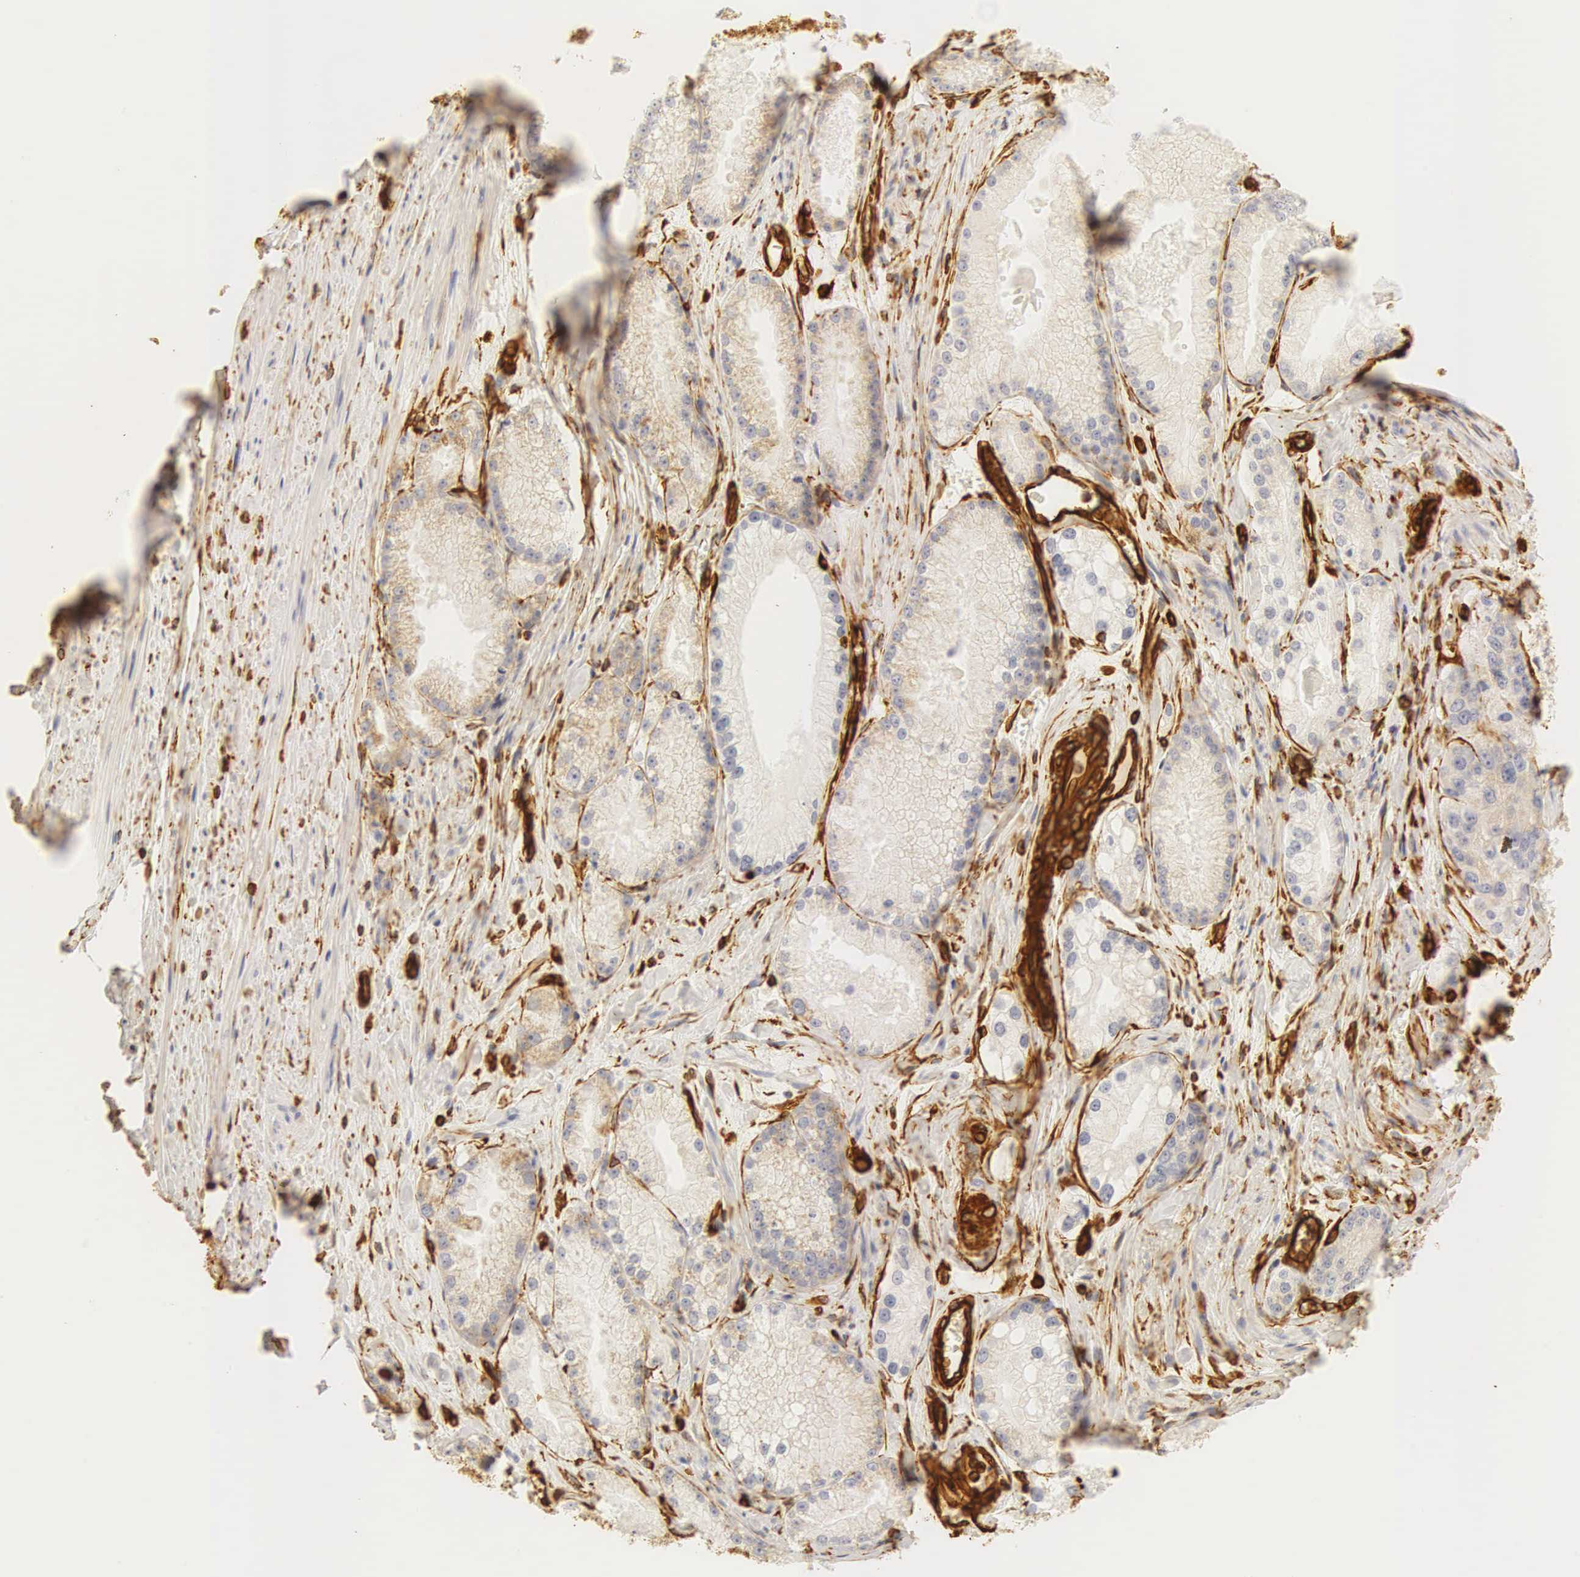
{"staining": {"intensity": "weak", "quantity": "25%-75%", "location": "cytoplasmic/membranous,nuclear"}, "tissue": "prostate cancer", "cell_type": "Tumor cells", "image_type": "cancer", "snomed": [{"axis": "morphology", "description": "Adenocarcinoma, Medium grade"}, {"axis": "topography", "description": "Prostate"}], "caption": "Adenocarcinoma (medium-grade) (prostate) stained for a protein (brown) displays weak cytoplasmic/membranous and nuclear positive expression in about 25%-75% of tumor cells.", "gene": "VIM", "patient": {"sex": "male", "age": 72}}